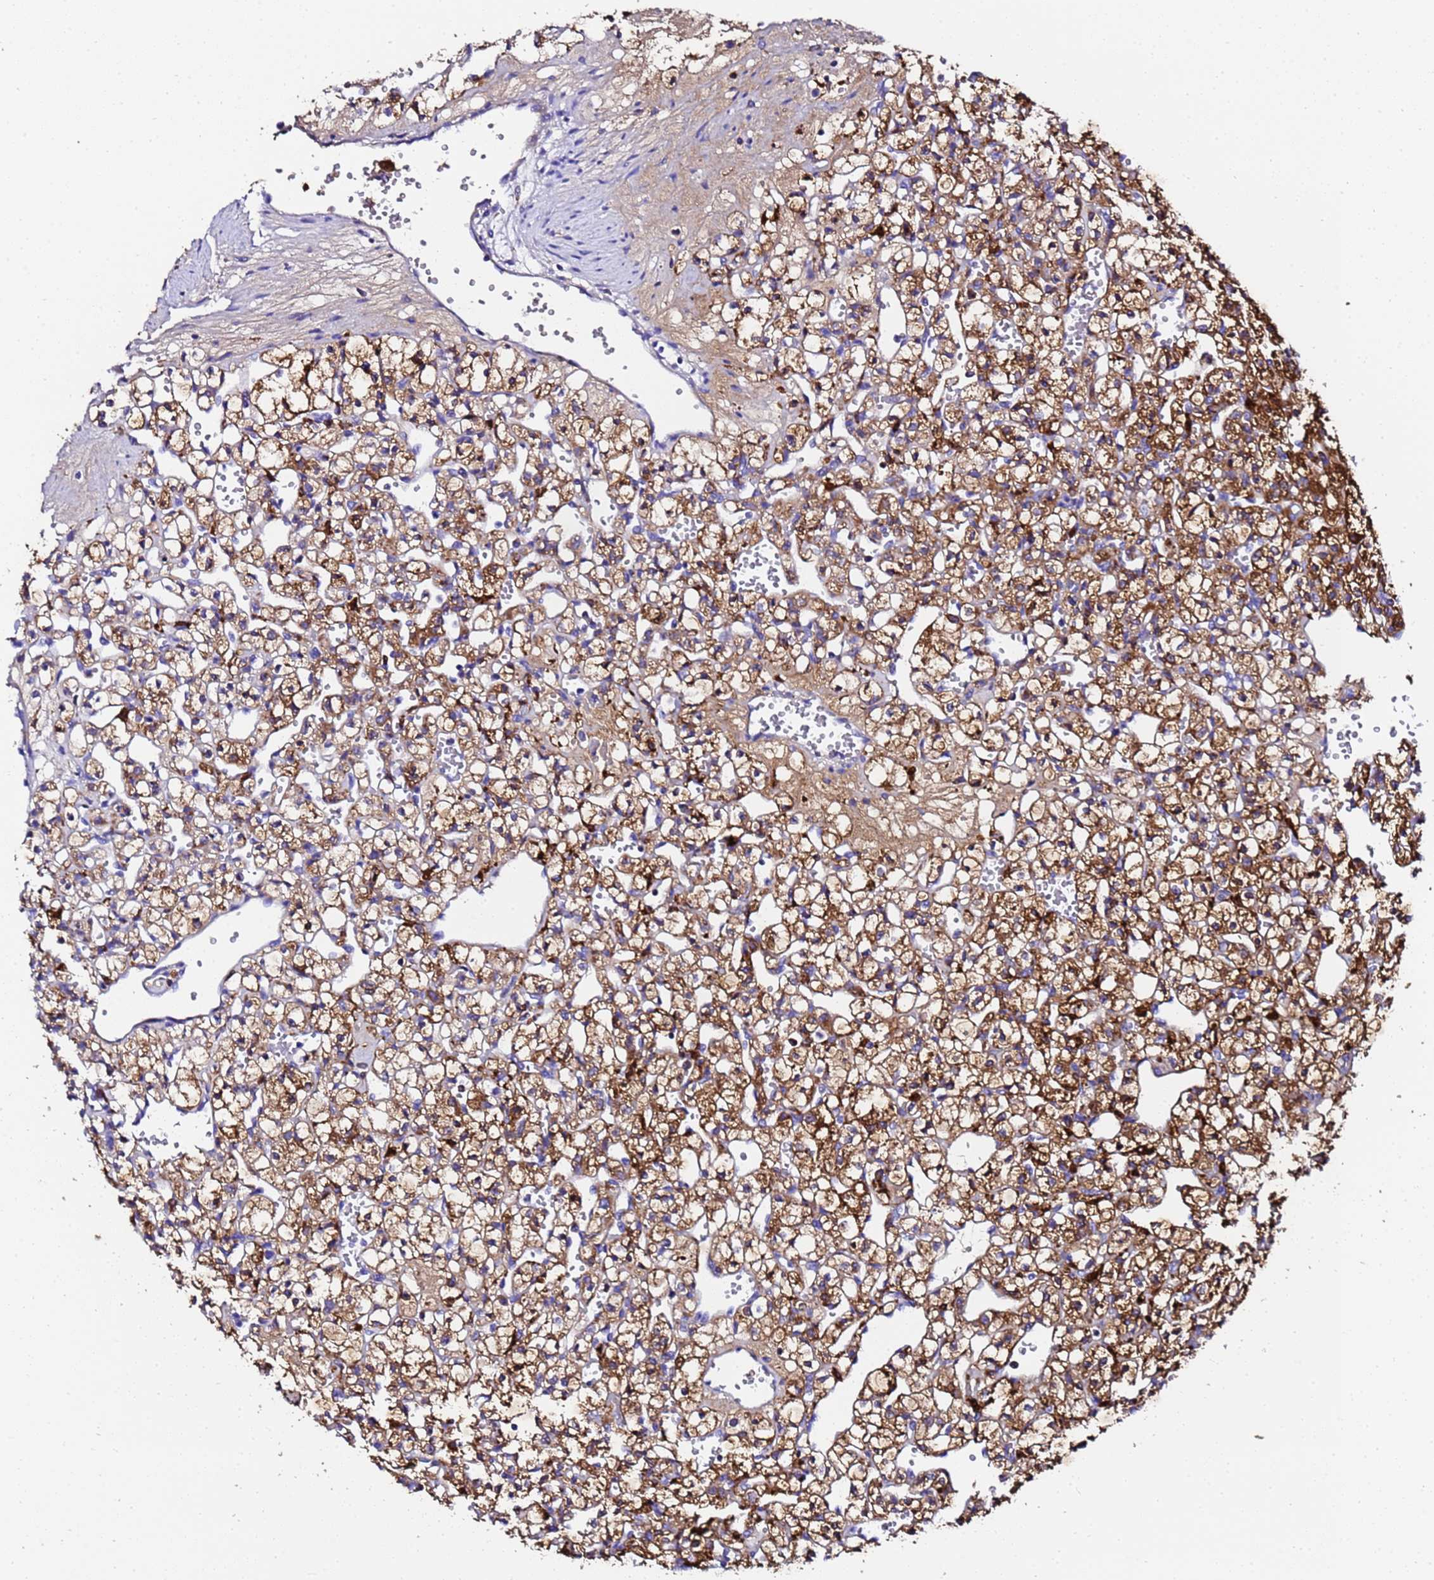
{"staining": {"intensity": "moderate", "quantity": ">75%", "location": "cytoplasmic/membranous"}, "tissue": "renal cancer", "cell_type": "Tumor cells", "image_type": "cancer", "snomed": [{"axis": "morphology", "description": "Adenocarcinoma, NOS"}, {"axis": "topography", "description": "Kidney"}], "caption": "Tumor cells show medium levels of moderate cytoplasmic/membranous positivity in about >75% of cells in renal cancer.", "gene": "FTL", "patient": {"sex": "female", "age": 59}}